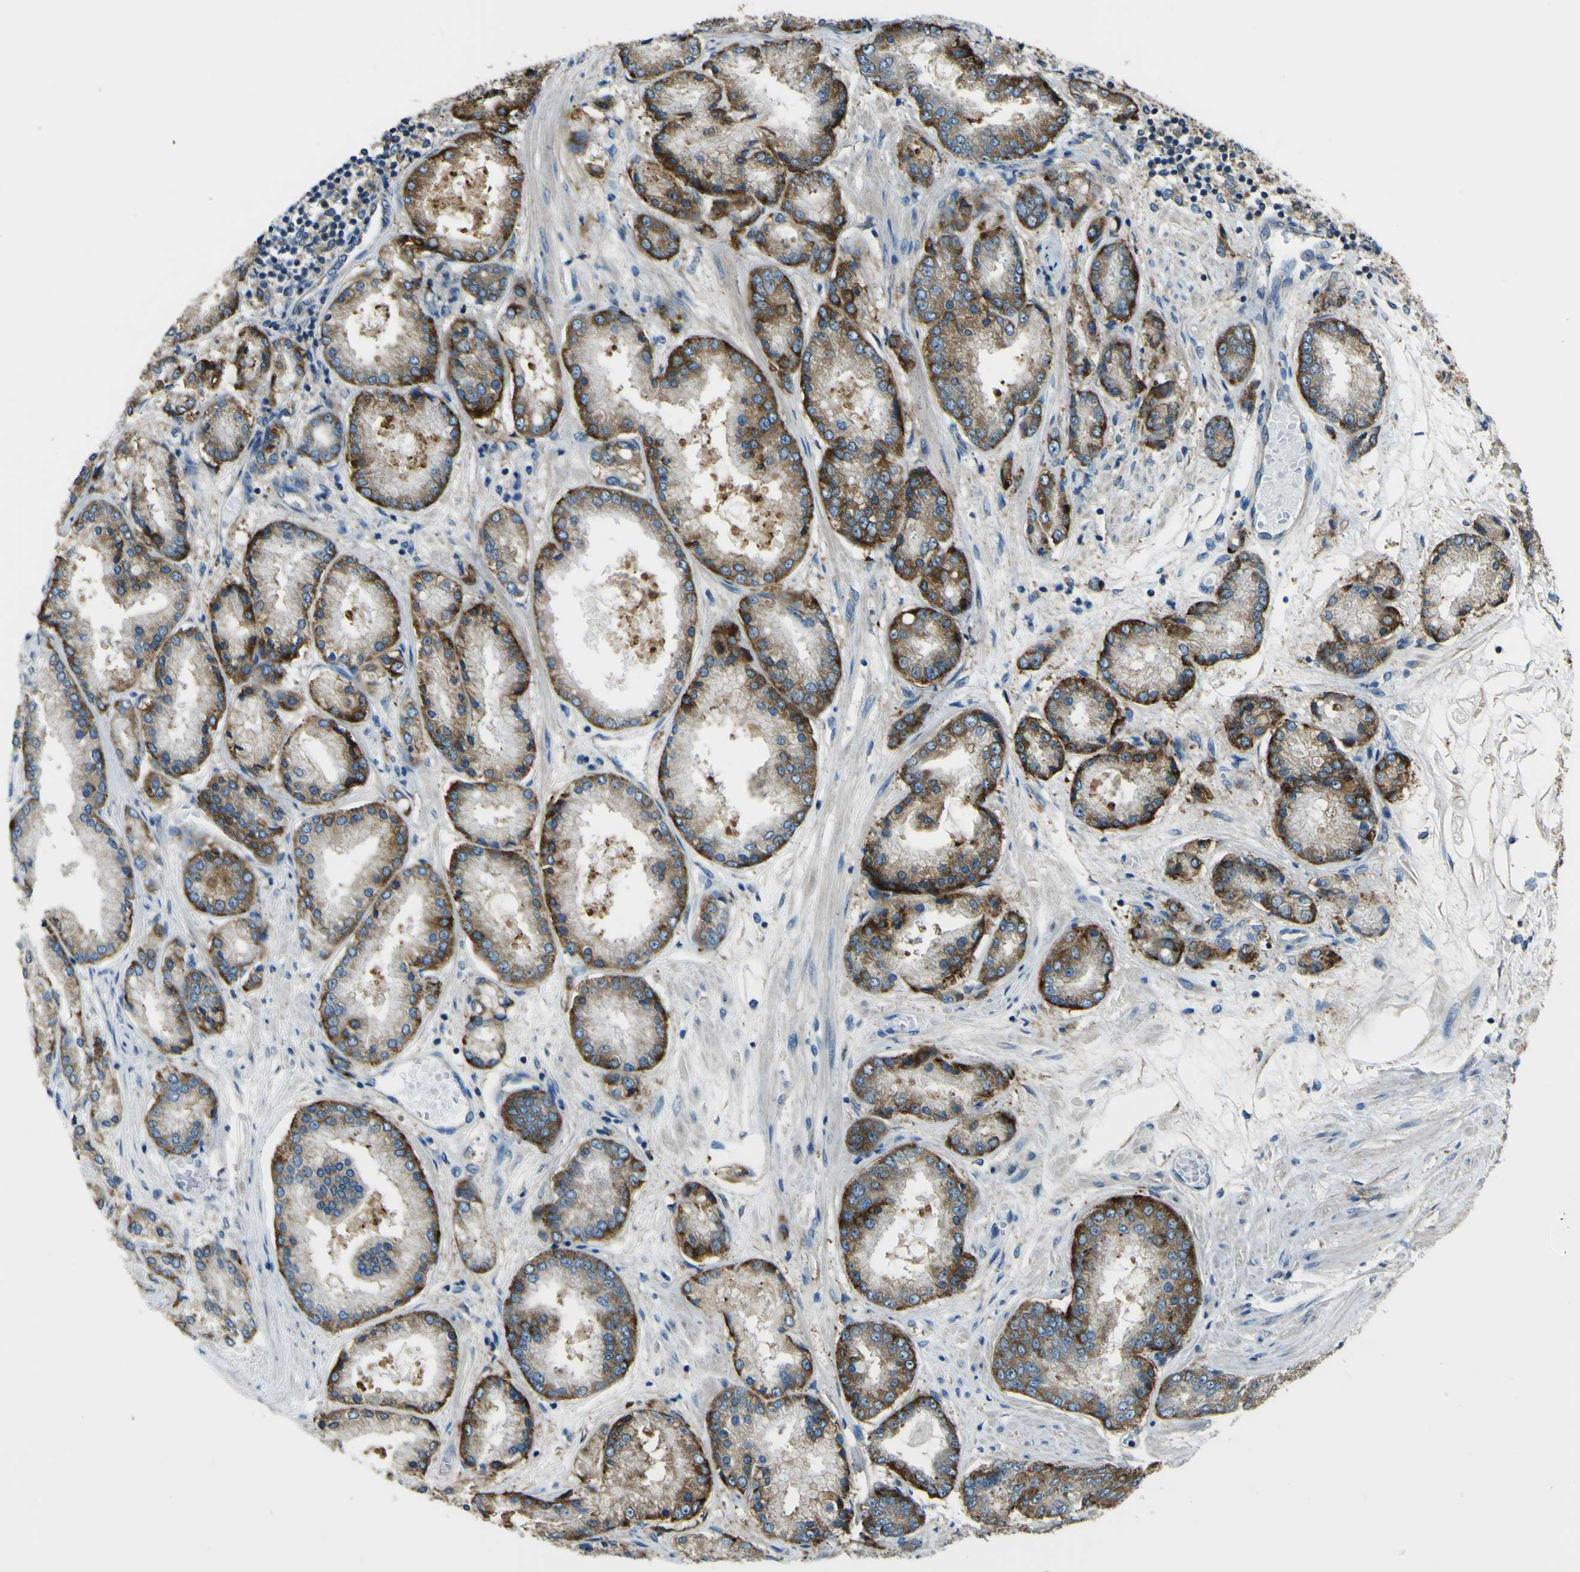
{"staining": {"intensity": "strong", "quantity": "25%-75%", "location": "cytoplasmic/membranous"}, "tissue": "prostate cancer", "cell_type": "Tumor cells", "image_type": "cancer", "snomed": [{"axis": "morphology", "description": "Adenocarcinoma, High grade"}, {"axis": "topography", "description": "Prostate"}], "caption": "The immunohistochemical stain shows strong cytoplasmic/membranous staining in tumor cells of prostate adenocarcinoma (high-grade) tissue.", "gene": "NAALADL2", "patient": {"sex": "male", "age": 59}}